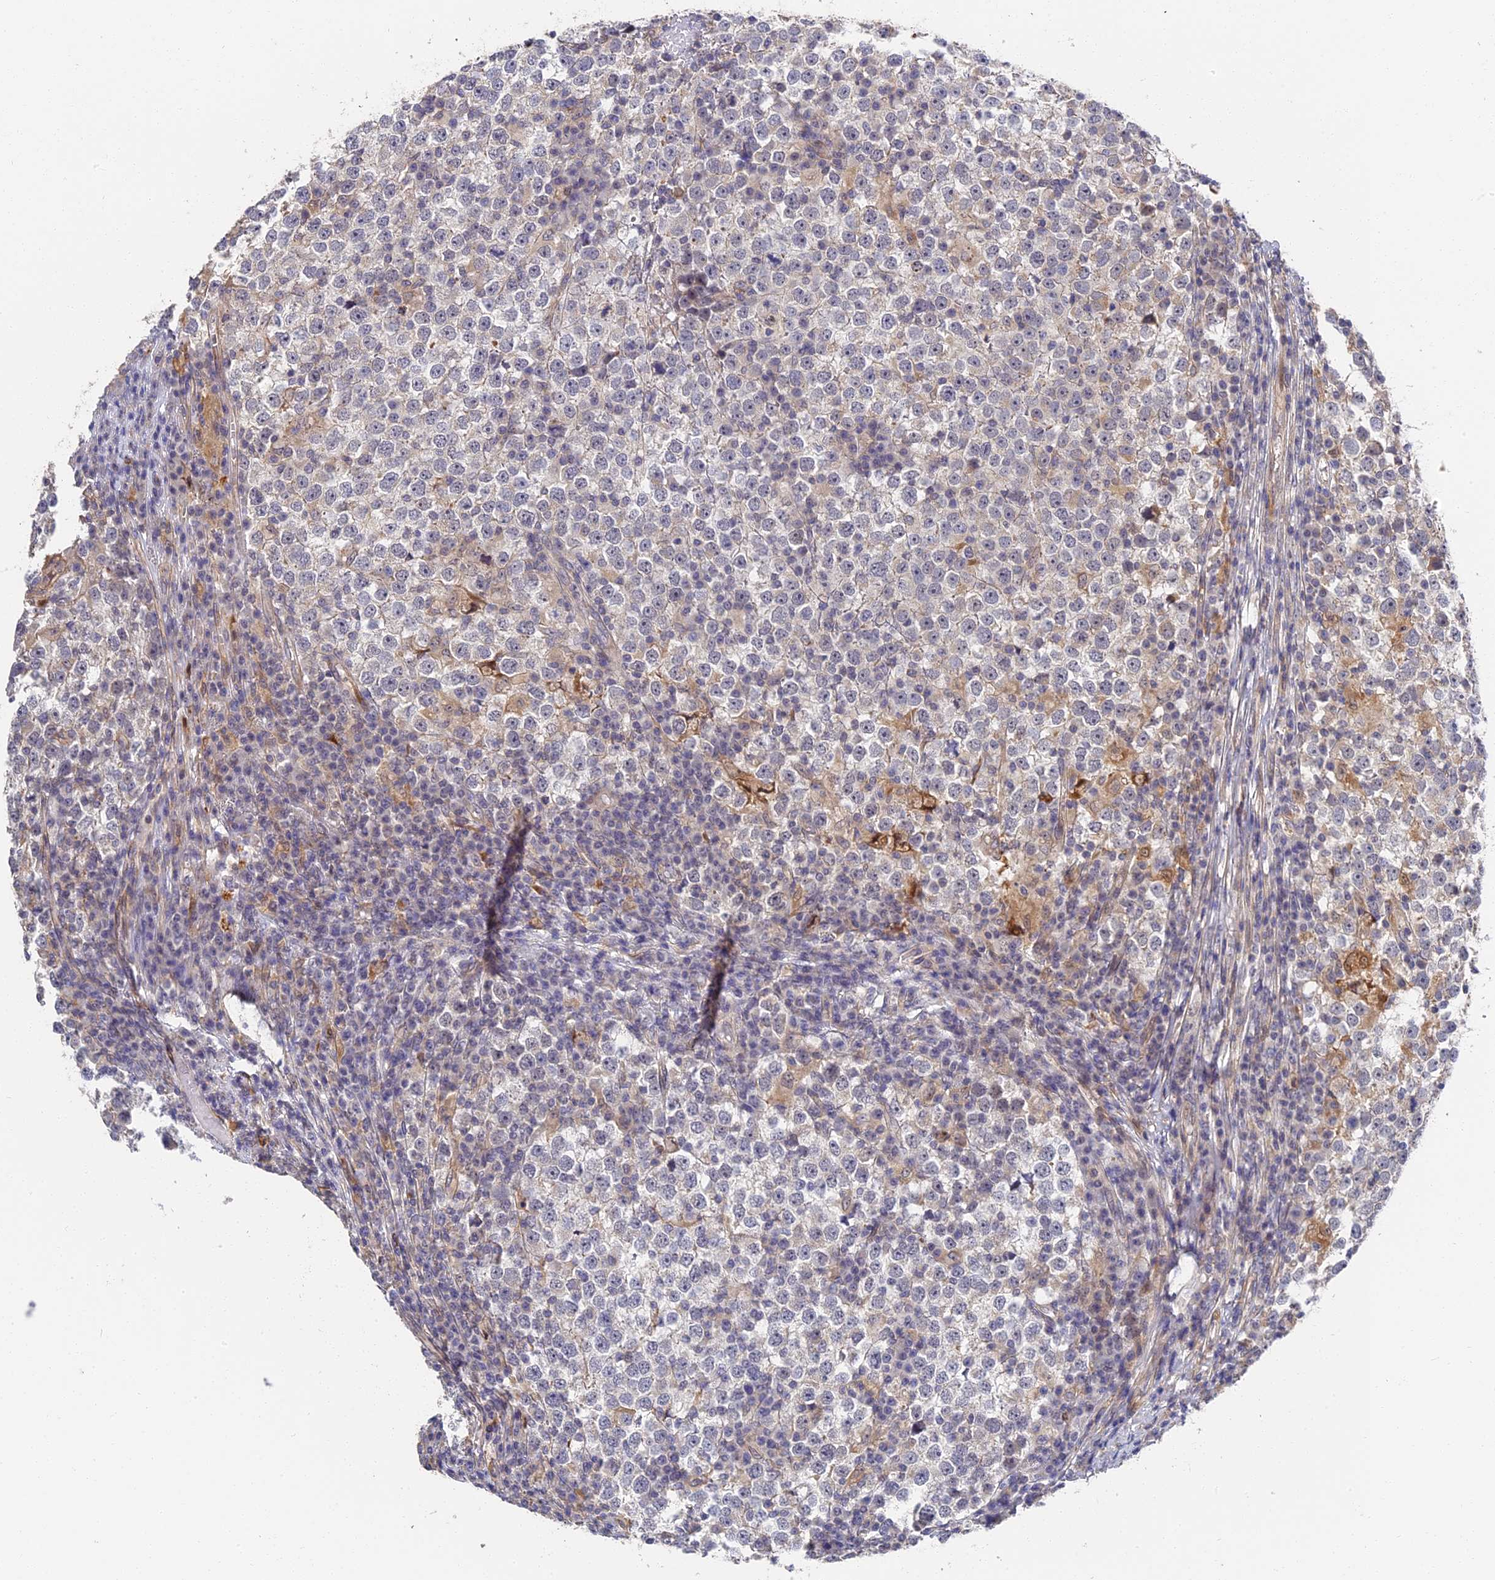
{"staining": {"intensity": "negative", "quantity": "none", "location": "none"}, "tissue": "testis cancer", "cell_type": "Tumor cells", "image_type": "cancer", "snomed": [{"axis": "morphology", "description": "Seminoma, NOS"}, {"axis": "topography", "description": "Testis"}], "caption": "A high-resolution image shows immunohistochemistry (IHC) staining of testis cancer, which exhibits no significant positivity in tumor cells.", "gene": "CCDC113", "patient": {"sex": "male", "age": 65}}